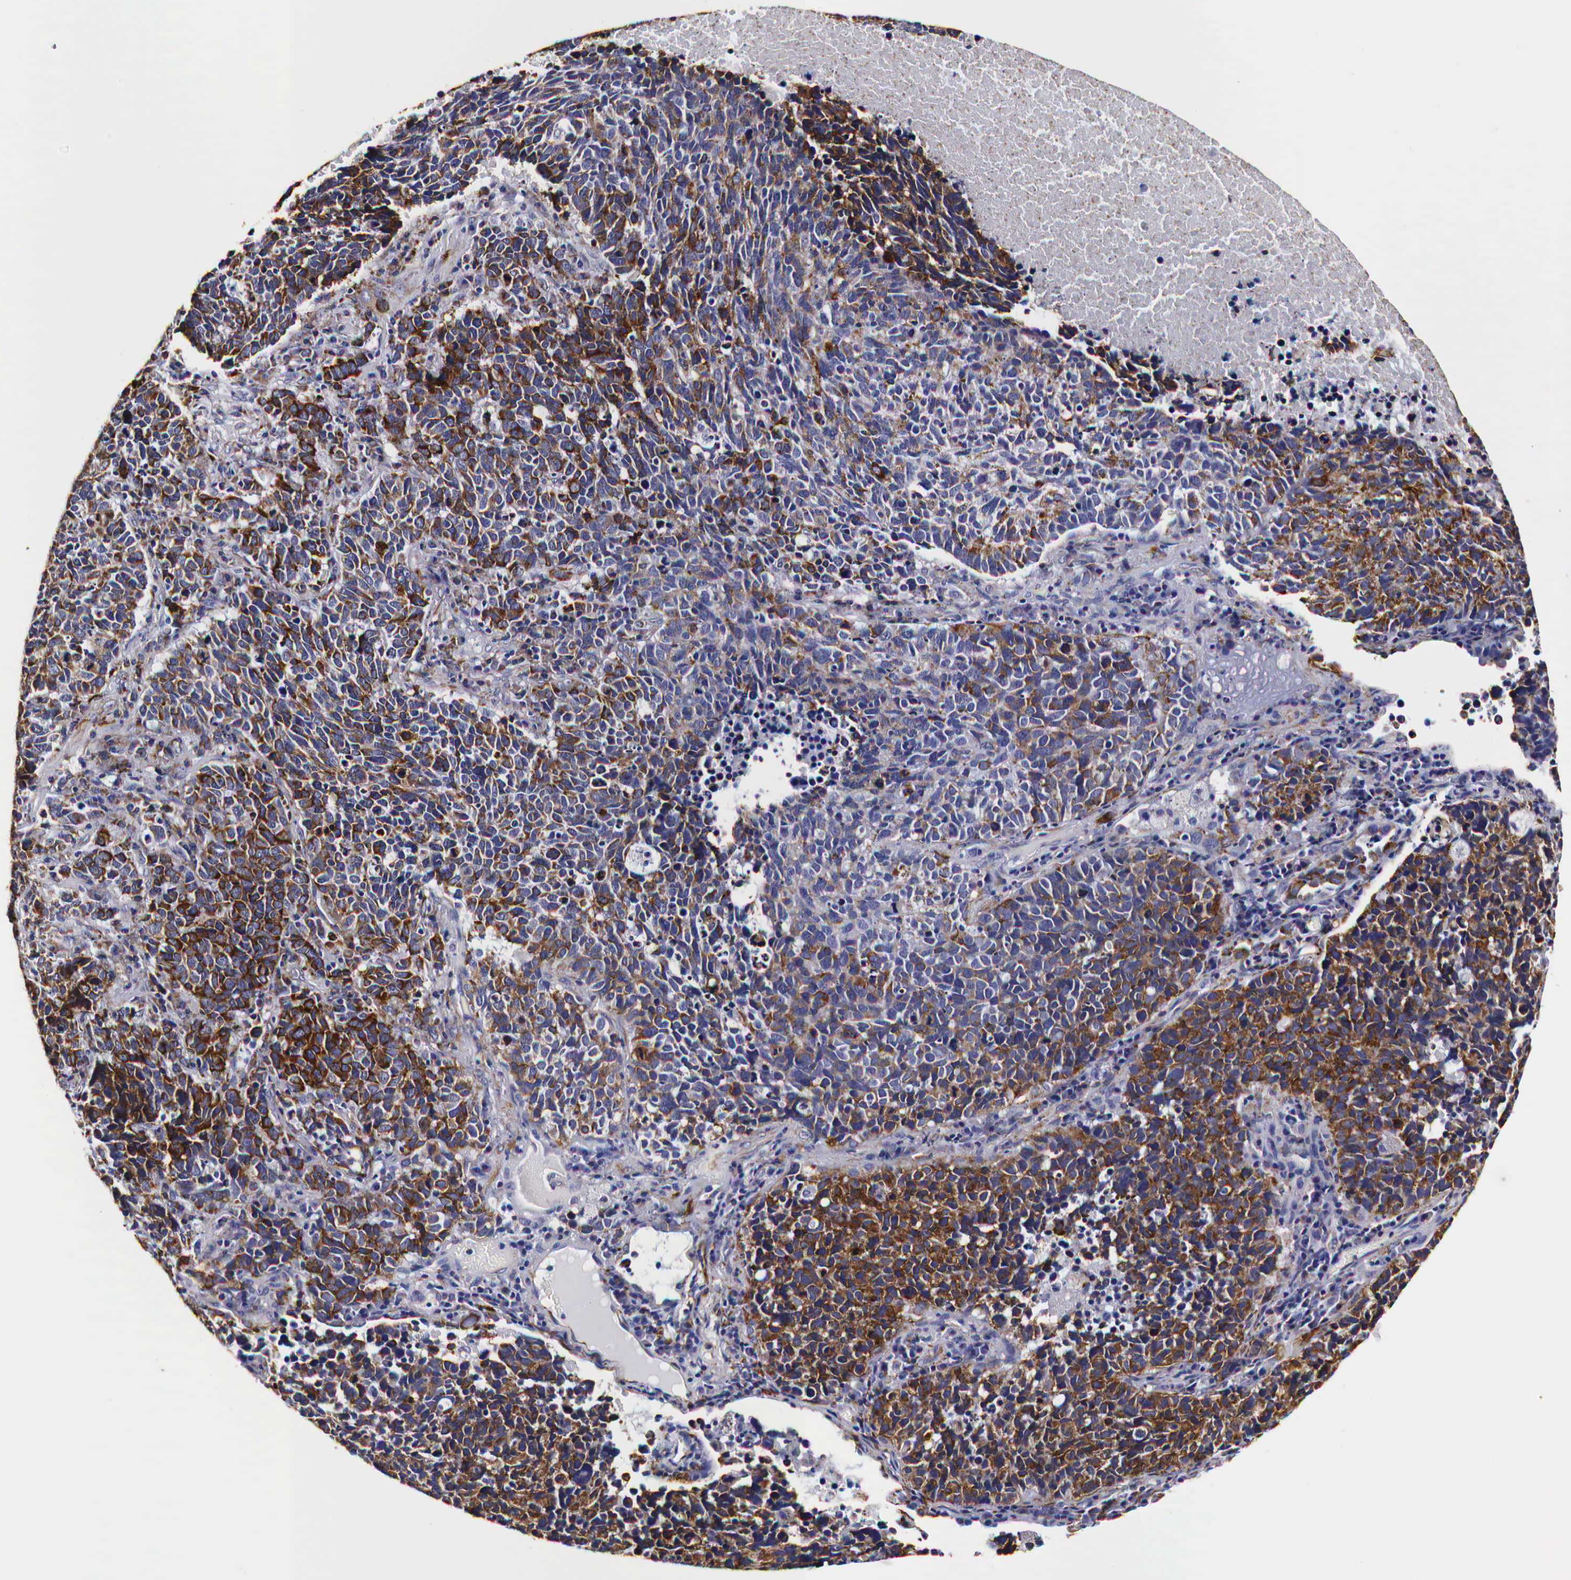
{"staining": {"intensity": "strong", "quantity": "25%-75%", "location": "cytoplasmic/membranous"}, "tissue": "lung cancer", "cell_type": "Tumor cells", "image_type": "cancer", "snomed": [{"axis": "morphology", "description": "Neoplasm, malignant, NOS"}, {"axis": "topography", "description": "Lung"}], "caption": "Immunohistochemistry (IHC) of human lung cancer shows high levels of strong cytoplasmic/membranous positivity in about 25%-75% of tumor cells. (brown staining indicates protein expression, while blue staining denotes nuclei).", "gene": "CKAP4", "patient": {"sex": "female", "age": 75}}